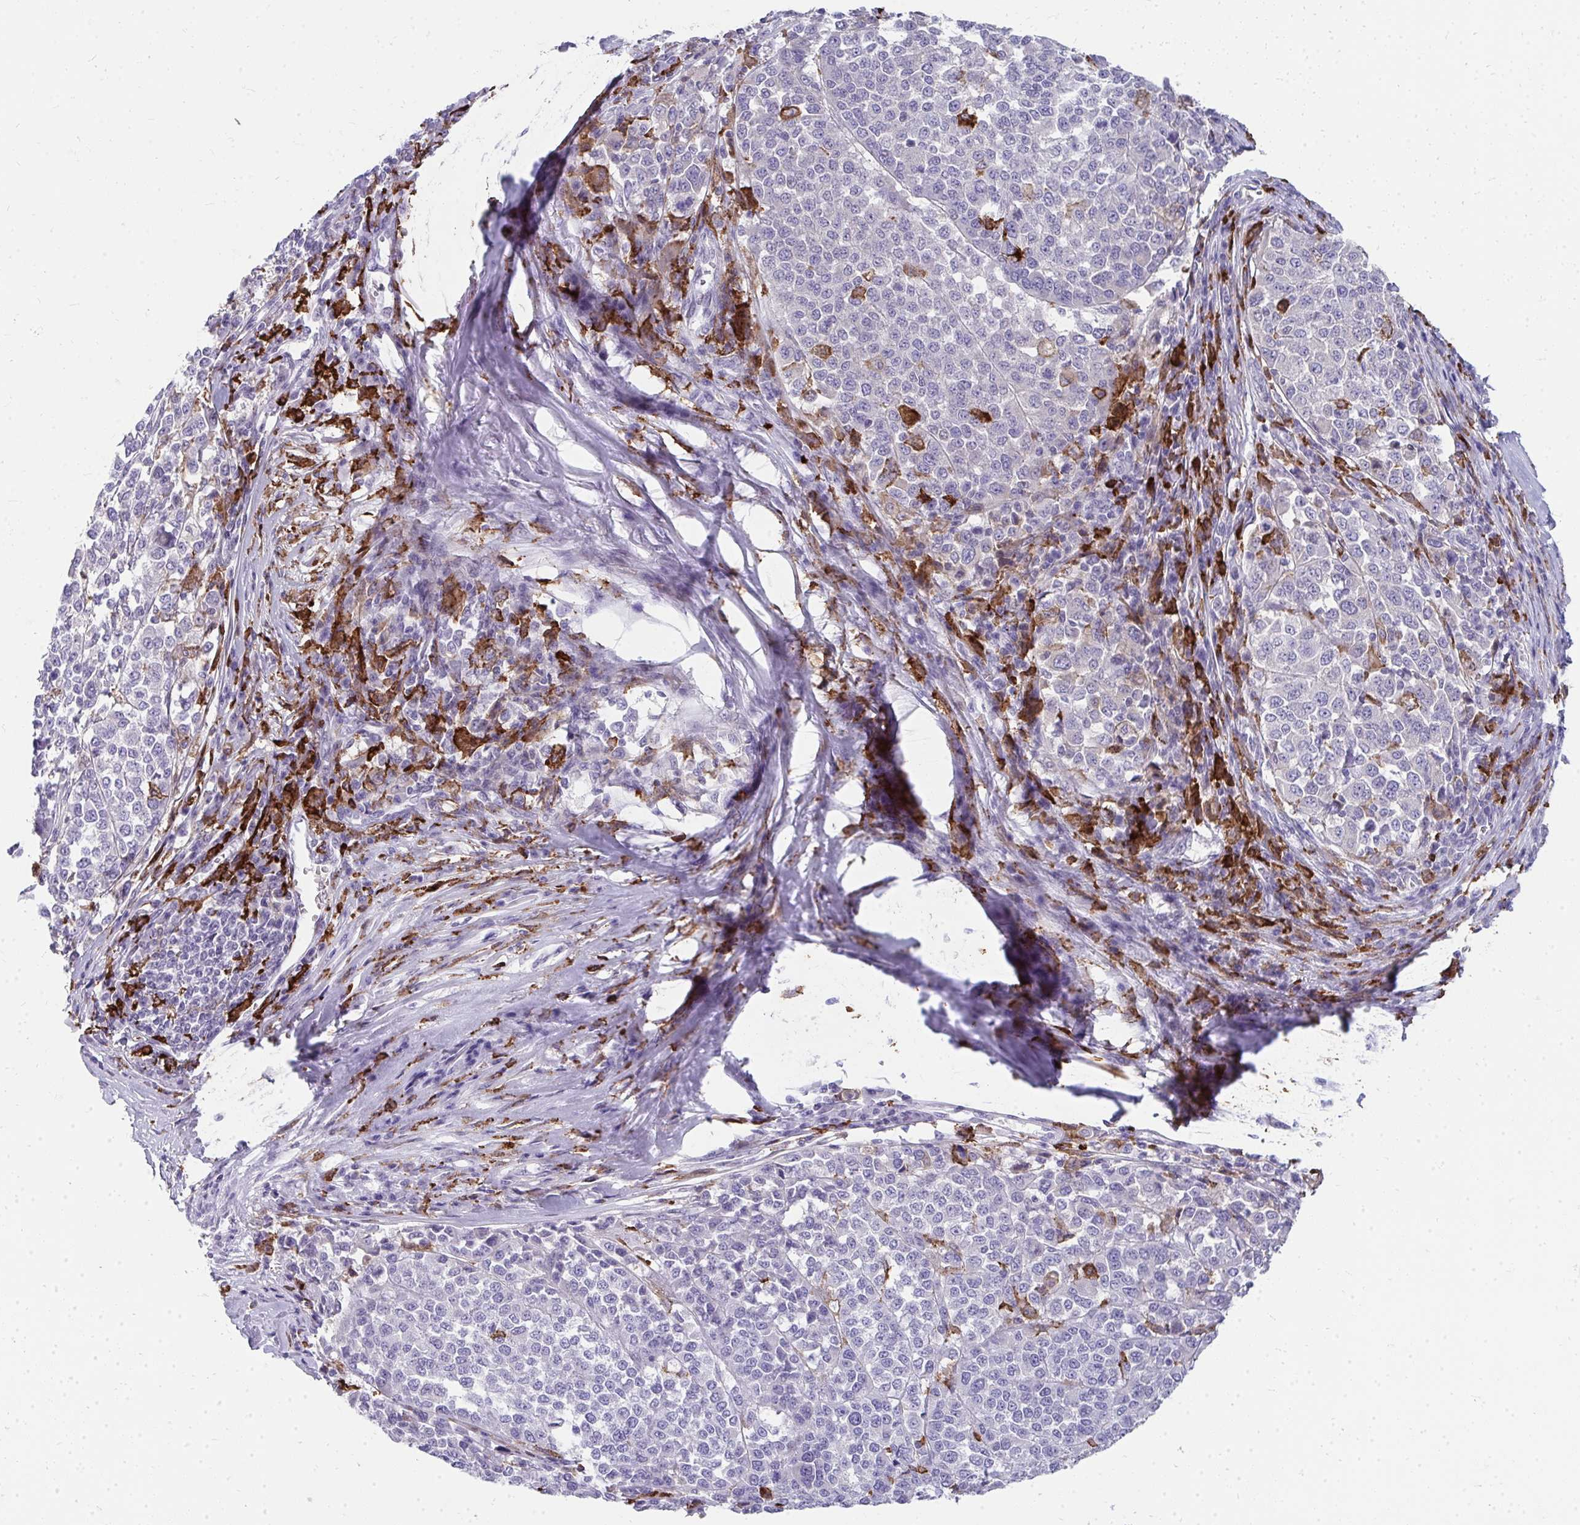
{"staining": {"intensity": "negative", "quantity": "none", "location": "none"}, "tissue": "melanoma", "cell_type": "Tumor cells", "image_type": "cancer", "snomed": [{"axis": "morphology", "description": "Malignant melanoma, Metastatic site"}, {"axis": "topography", "description": "Lymph node"}], "caption": "IHC of human malignant melanoma (metastatic site) displays no staining in tumor cells.", "gene": "CD163", "patient": {"sex": "male", "age": 44}}